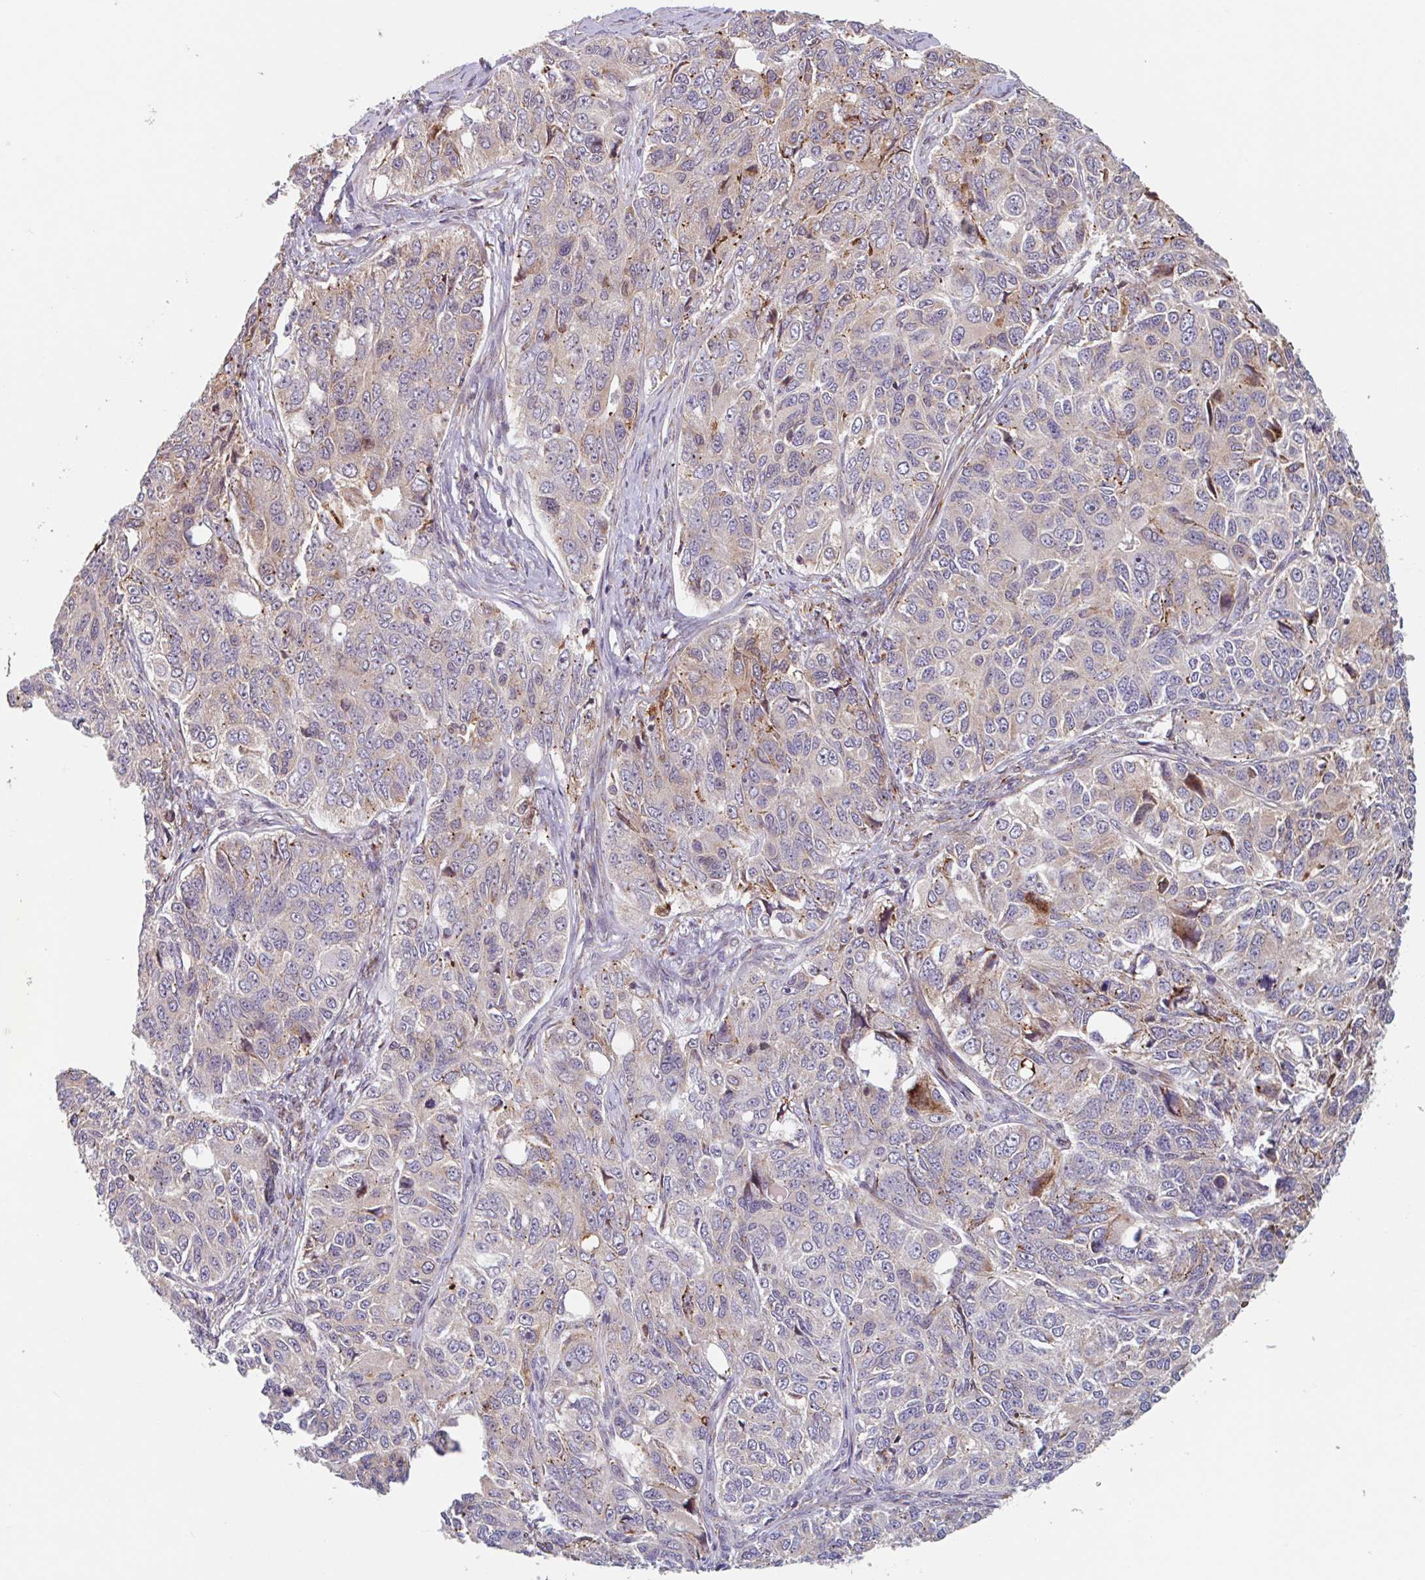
{"staining": {"intensity": "weak", "quantity": "<25%", "location": "cytoplasmic/membranous"}, "tissue": "ovarian cancer", "cell_type": "Tumor cells", "image_type": "cancer", "snomed": [{"axis": "morphology", "description": "Carcinoma, endometroid"}, {"axis": "topography", "description": "Ovary"}], "caption": "An image of ovarian cancer stained for a protein displays no brown staining in tumor cells.", "gene": "NUB1", "patient": {"sex": "female", "age": 51}}